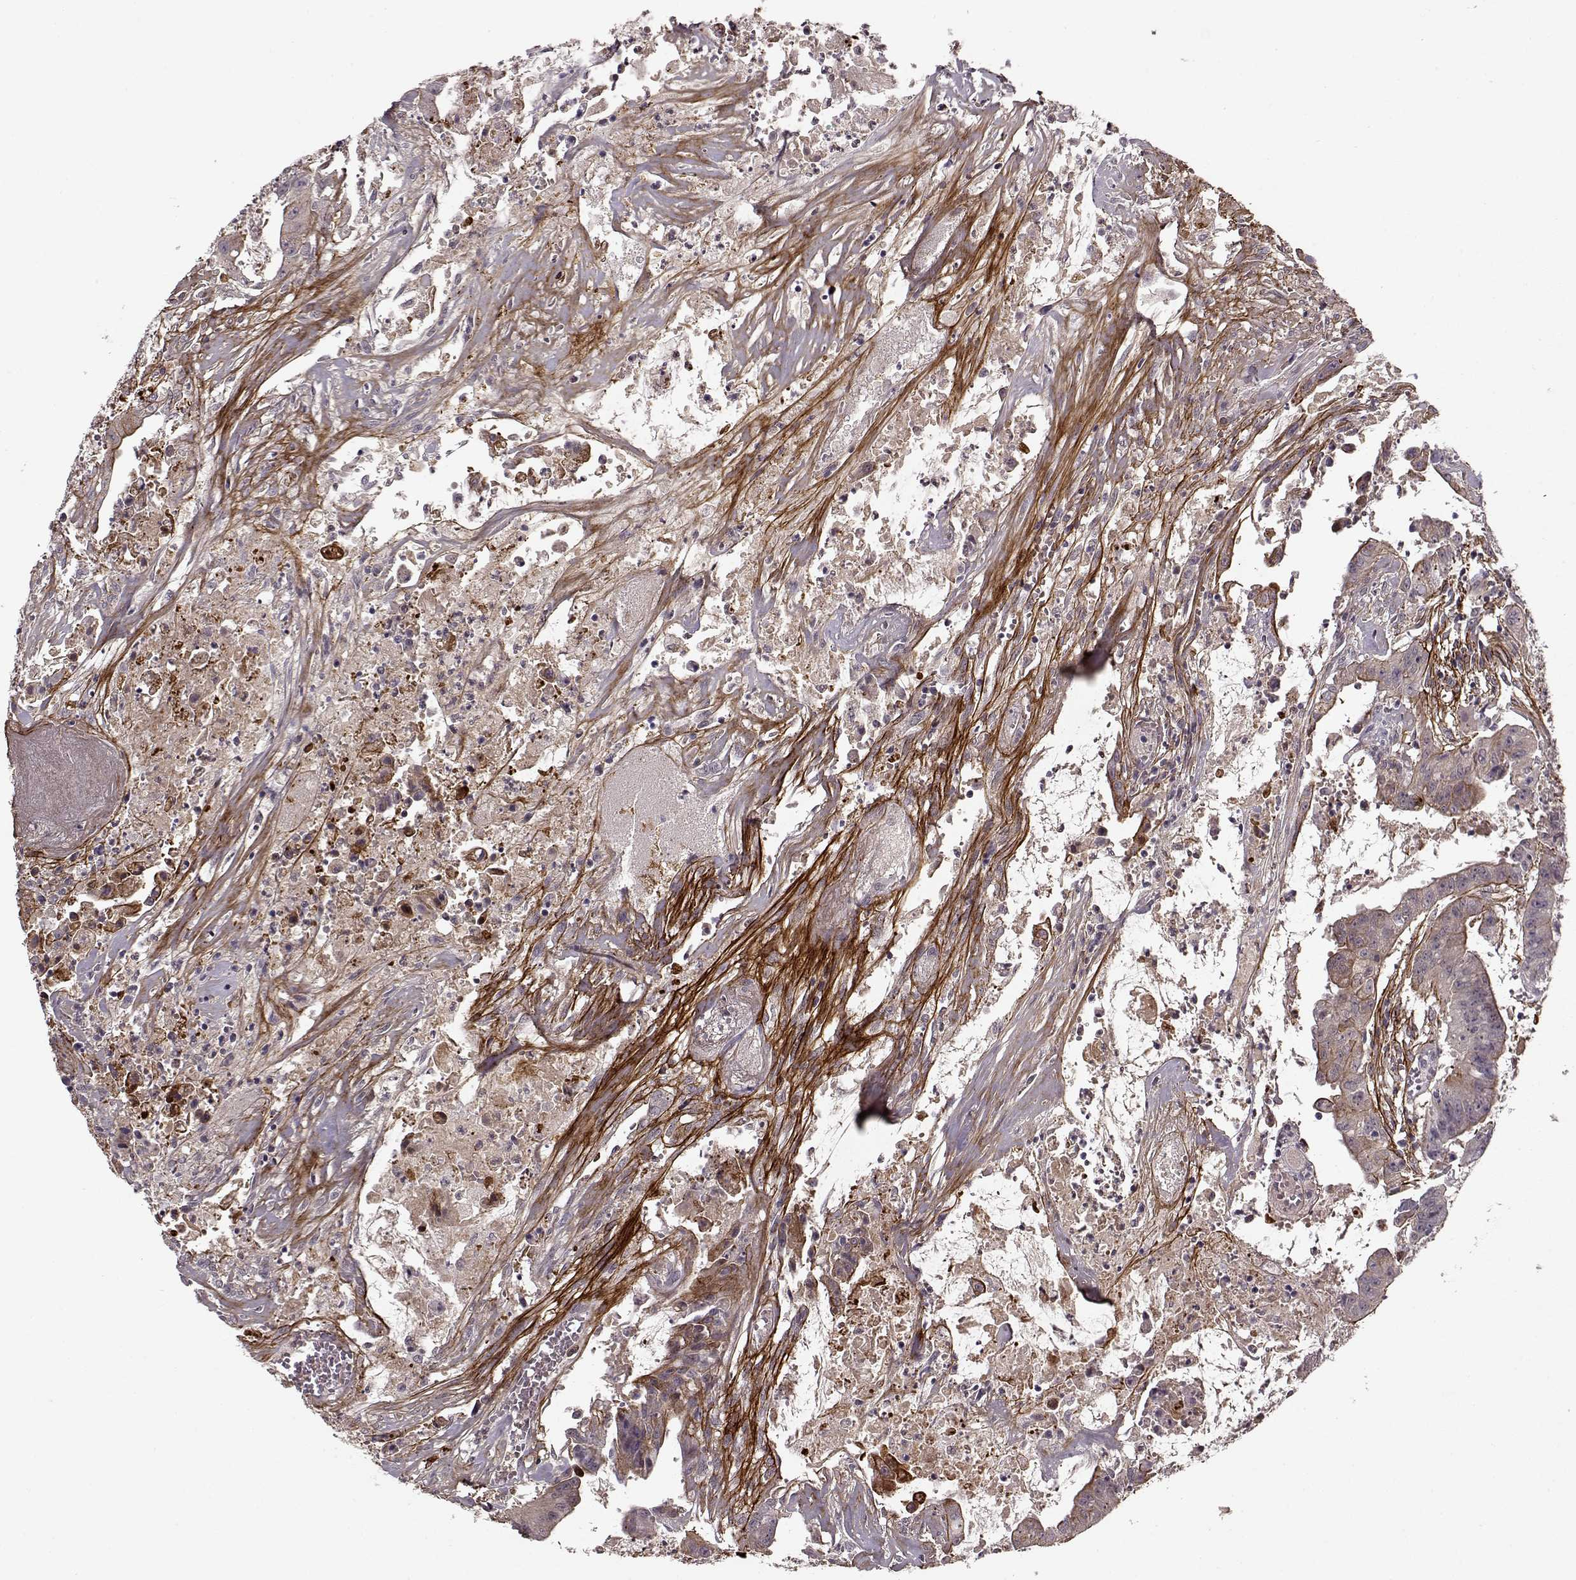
{"staining": {"intensity": "strong", "quantity": "25%-75%", "location": "cytoplasmic/membranous"}, "tissue": "colorectal cancer", "cell_type": "Tumor cells", "image_type": "cancer", "snomed": [{"axis": "morphology", "description": "Adenocarcinoma, NOS"}, {"axis": "topography", "description": "Colon"}], "caption": "A micrograph of adenocarcinoma (colorectal) stained for a protein displays strong cytoplasmic/membranous brown staining in tumor cells. (DAB = brown stain, brightfield microscopy at high magnification).", "gene": "DENND4B", "patient": {"sex": "male", "age": 33}}